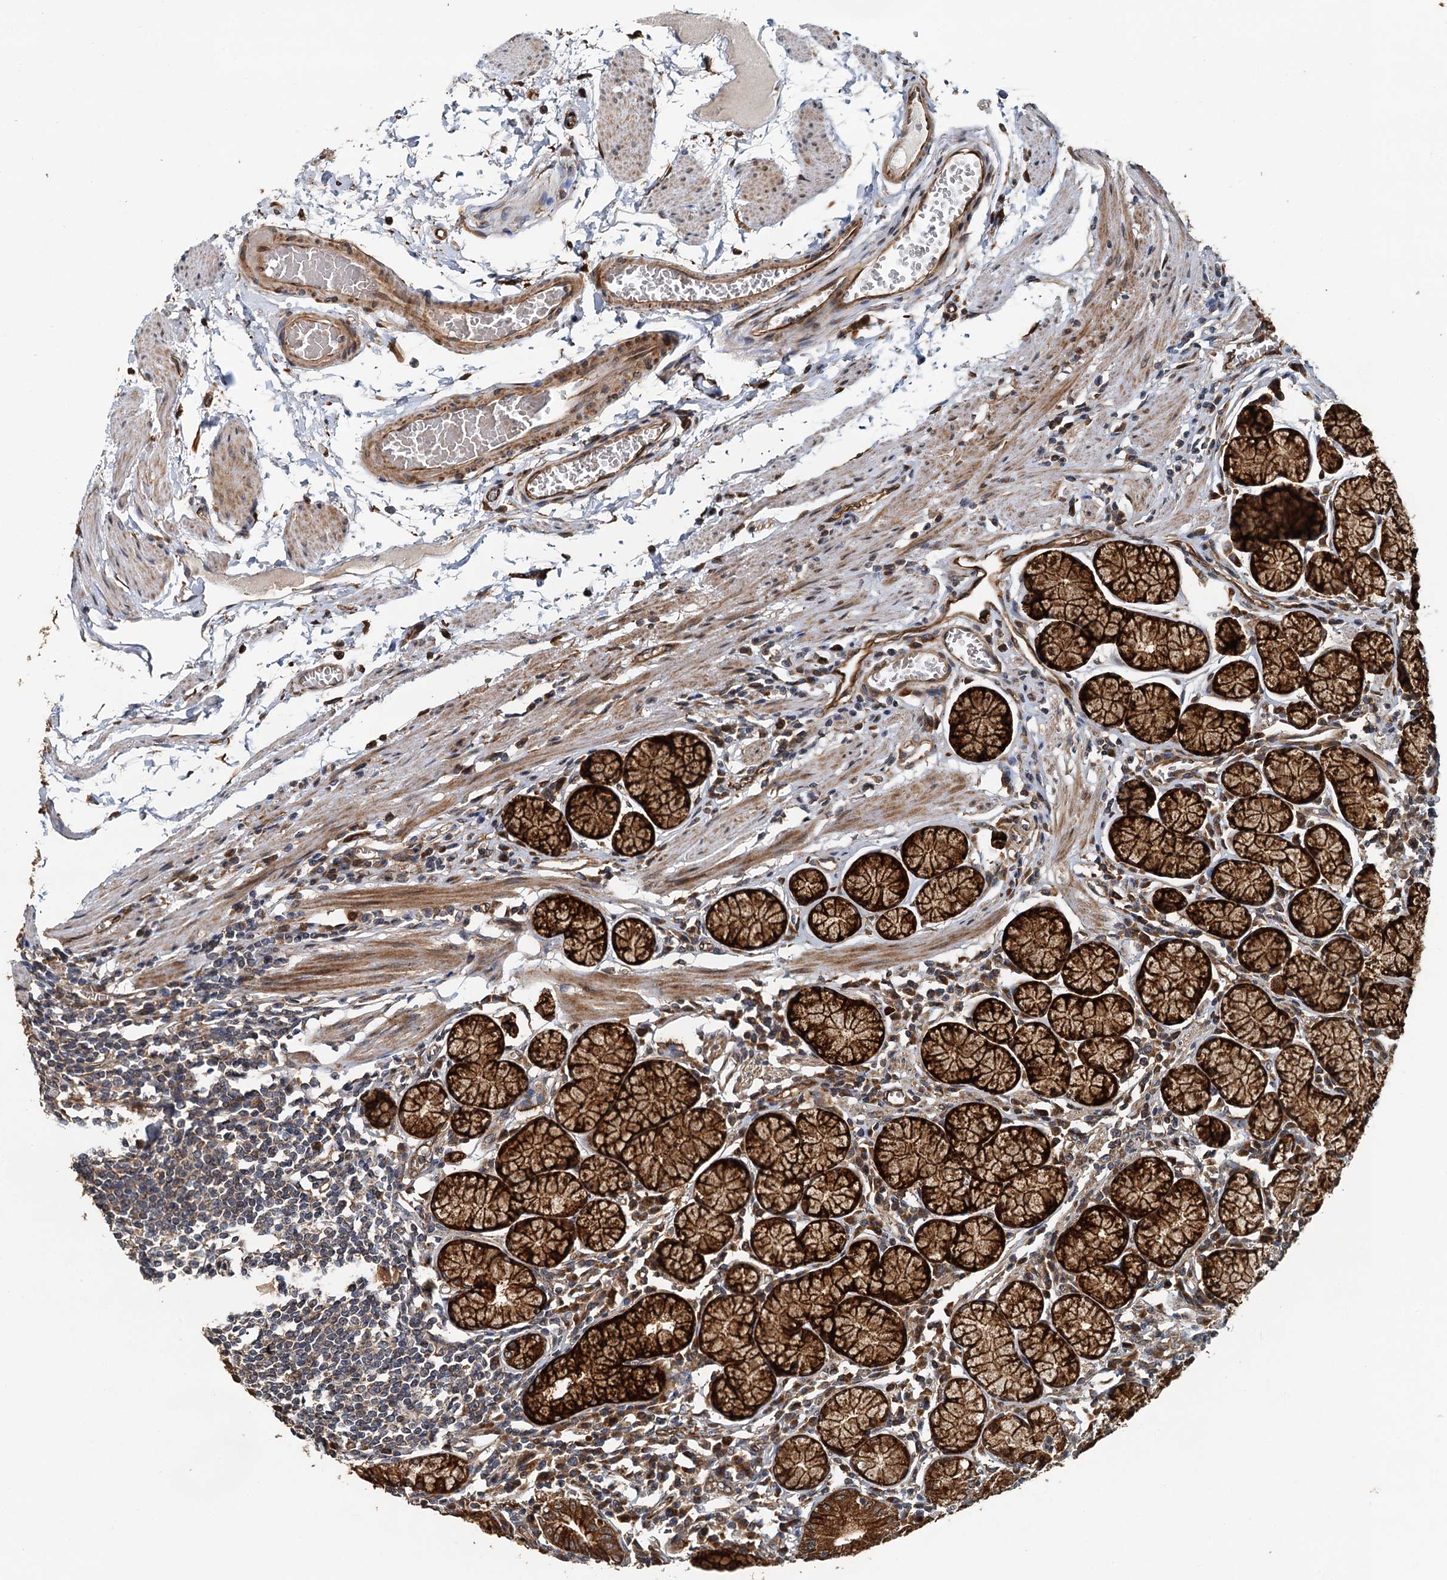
{"staining": {"intensity": "strong", "quantity": ">75%", "location": "cytoplasmic/membranous"}, "tissue": "stomach", "cell_type": "Glandular cells", "image_type": "normal", "snomed": [{"axis": "morphology", "description": "Normal tissue, NOS"}, {"axis": "topography", "description": "Stomach"}], "caption": "Immunohistochemical staining of unremarkable stomach demonstrates high levels of strong cytoplasmic/membranous positivity in about >75% of glandular cells. (DAB (3,3'-diaminobenzidine) IHC with brightfield microscopy, high magnification).", "gene": "LRRK2", "patient": {"sex": "male", "age": 55}}